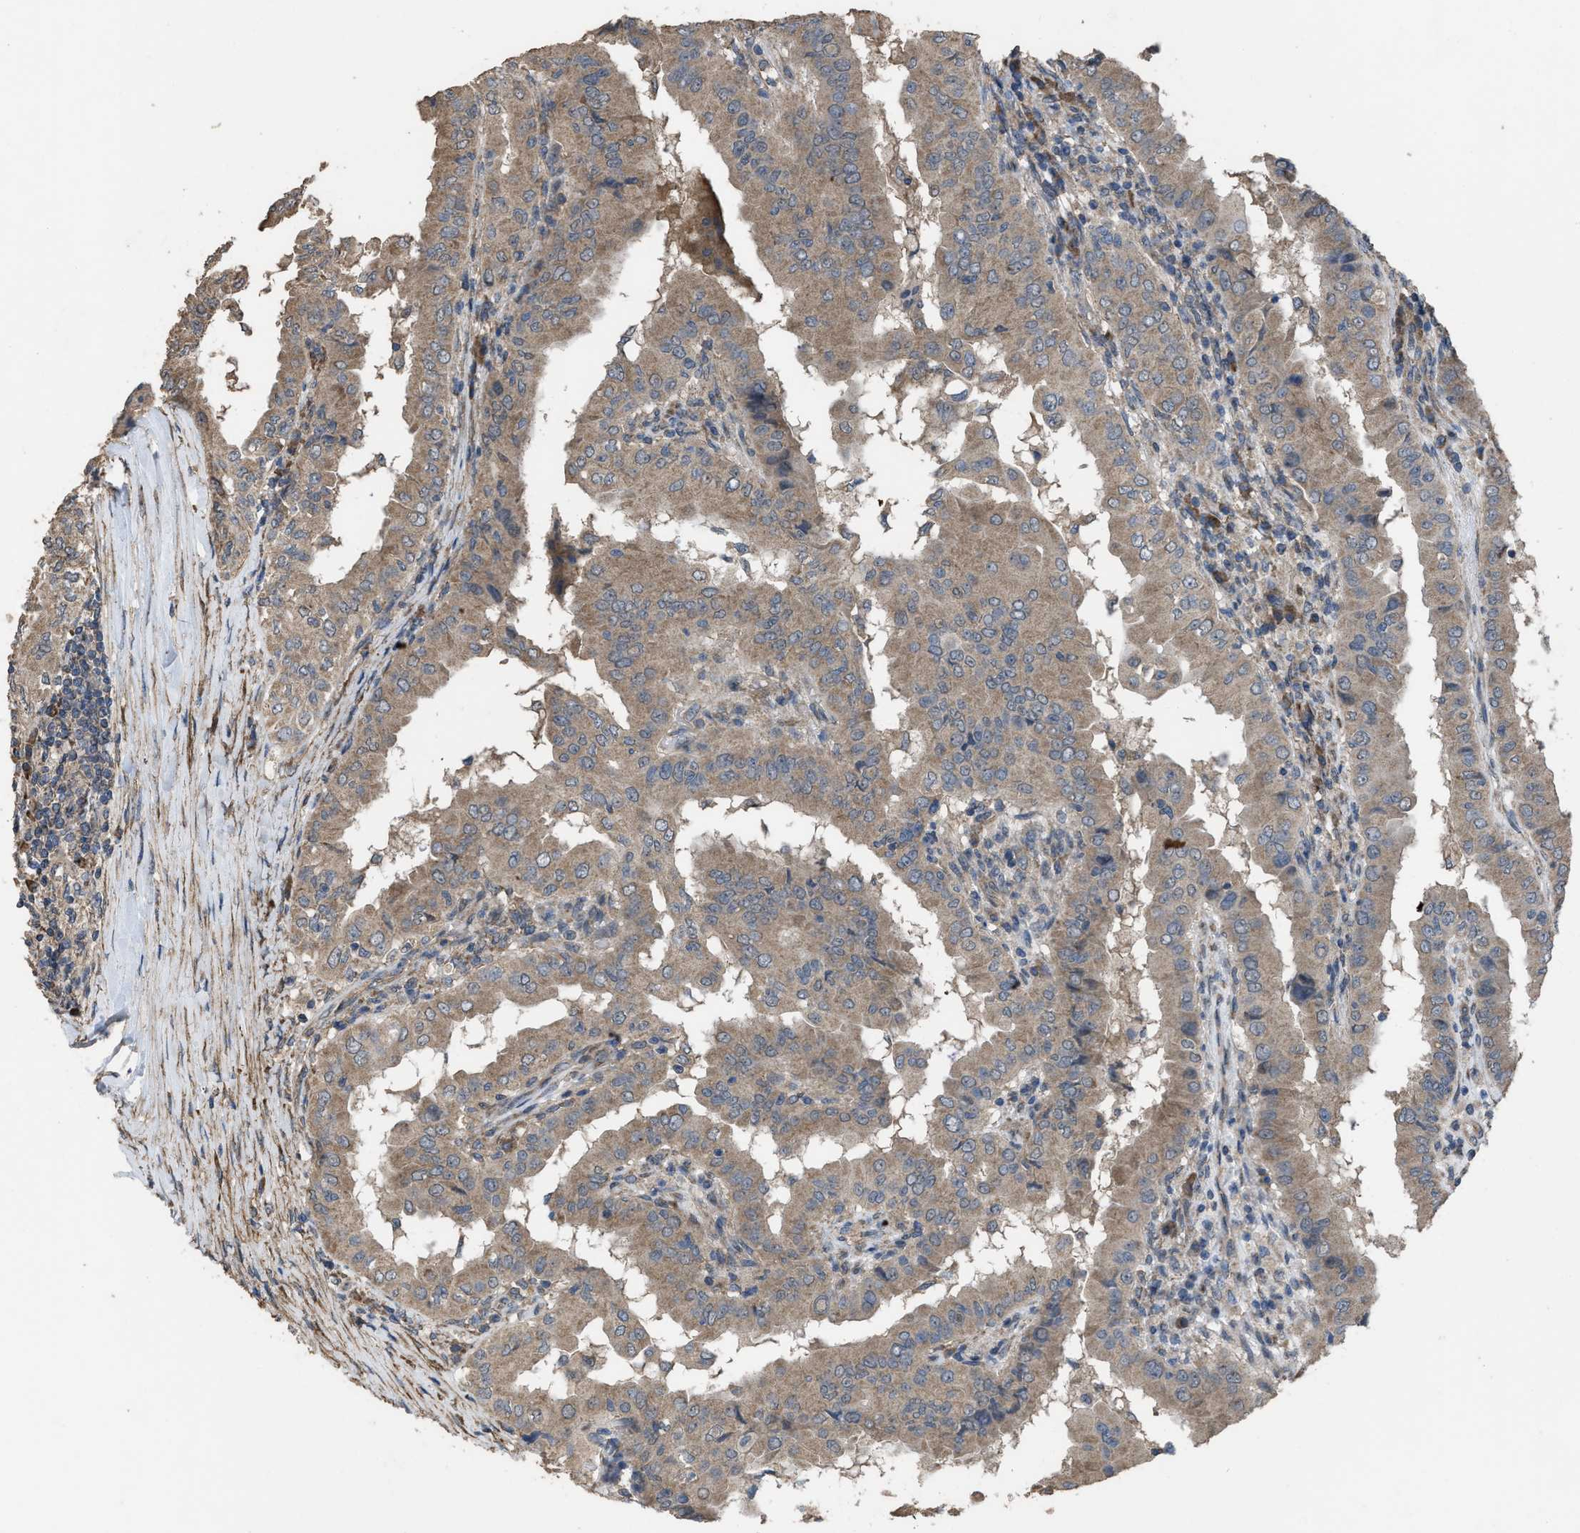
{"staining": {"intensity": "moderate", "quantity": ">75%", "location": "cytoplasmic/membranous"}, "tissue": "thyroid cancer", "cell_type": "Tumor cells", "image_type": "cancer", "snomed": [{"axis": "morphology", "description": "Papillary adenocarcinoma, NOS"}, {"axis": "topography", "description": "Thyroid gland"}], "caption": "IHC staining of papillary adenocarcinoma (thyroid), which reveals medium levels of moderate cytoplasmic/membranous positivity in about >75% of tumor cells indicating moderate cytoplasmic/membranous protein expression. The staining was performed using DAB (3,3'-diaminobenzidine) (brown) for protein detection and nuclei were counterstained in hematoxylin (blue).", "gene": "ARL6", "patient": {"sex": "male", "age": 33}}